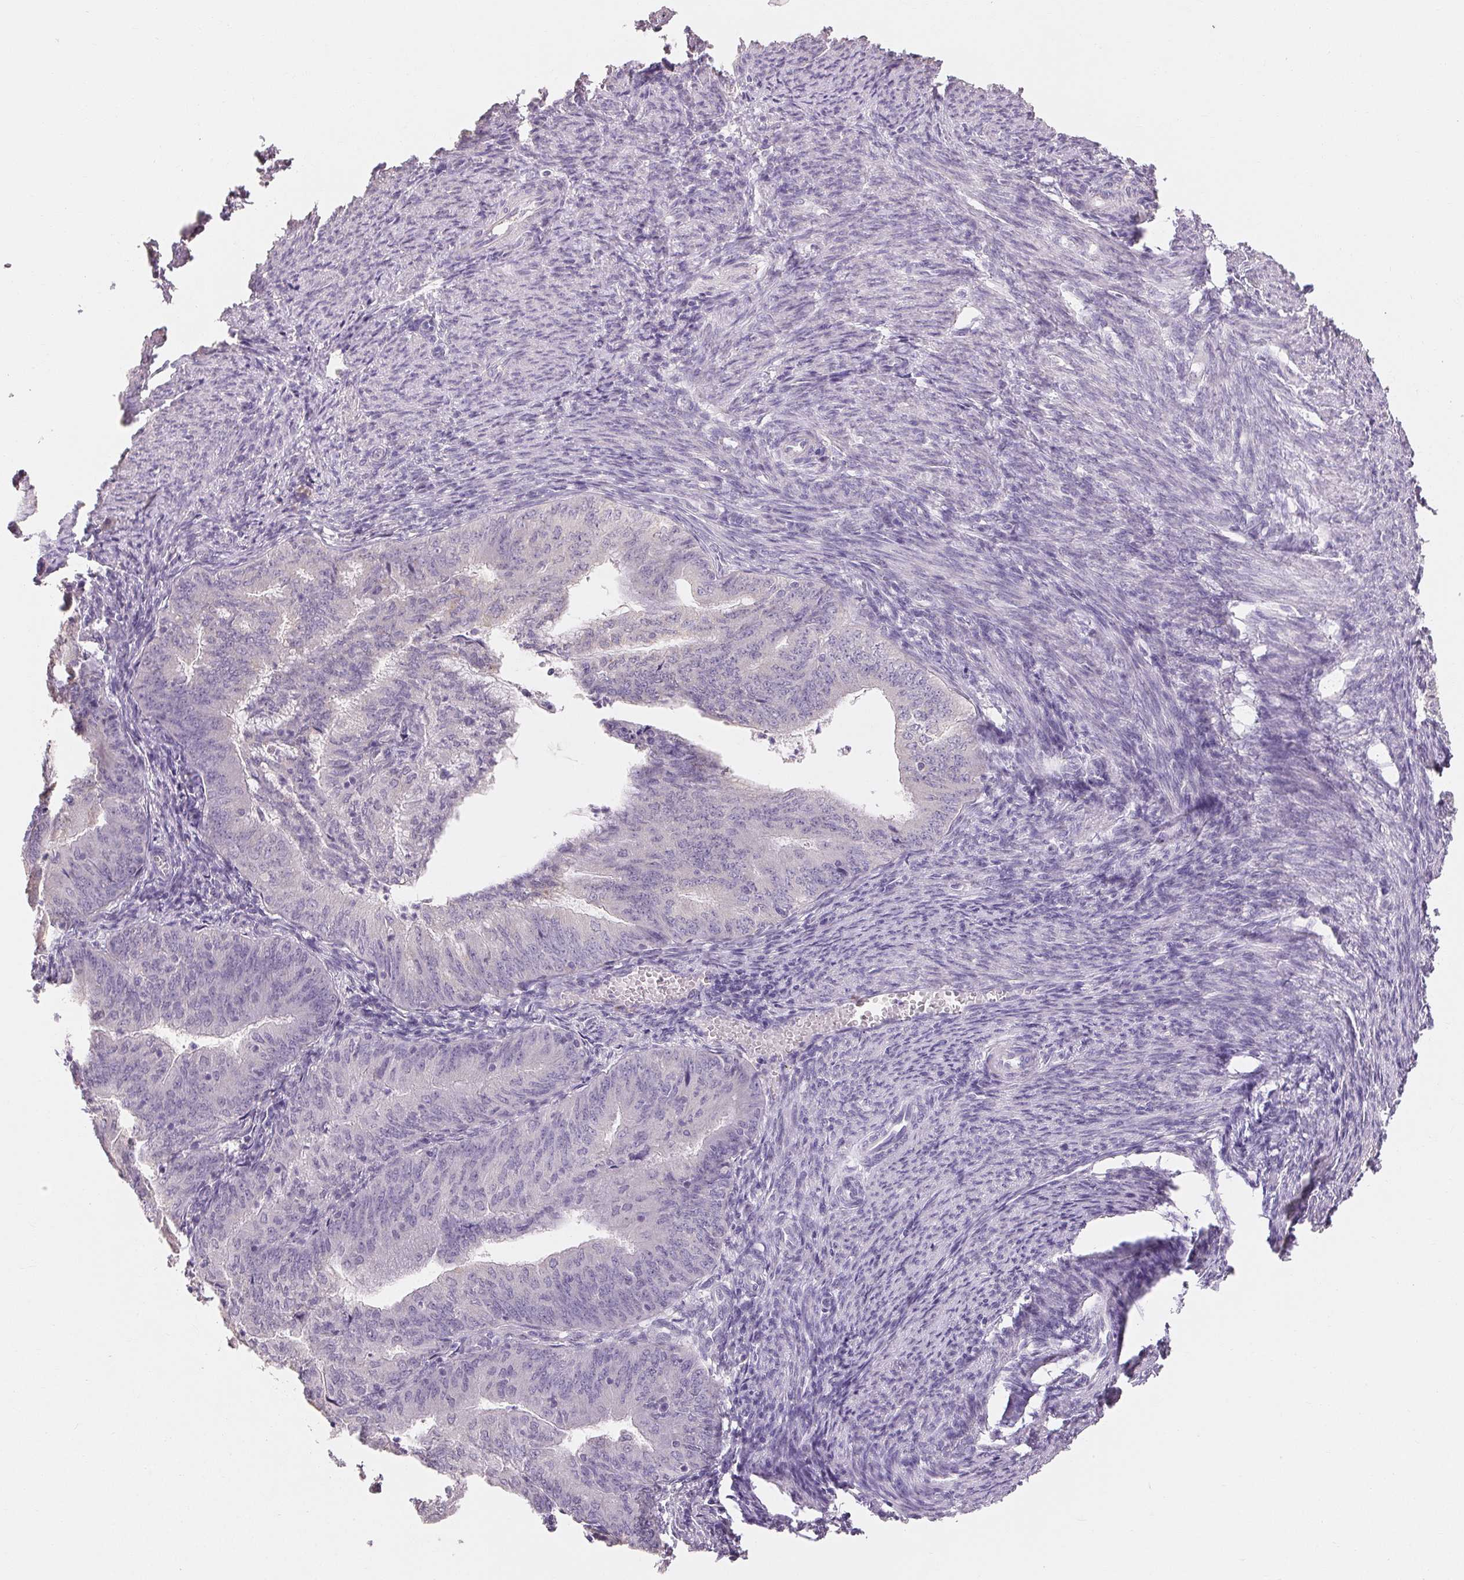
{"staining": {"intensity": "negative", "quantity": "none", "location": "none"}, "tissue": "endometrial cancer", "cell_type": "Tumor cells", "image_type": "cancer", "snomed": [{"axis": "morphology", "description": "Adenocarcinoma, NOS"}, {"axis": "topography", "description": "Endometrium"}], "caption": "High power microscopy photomicrograph of an immunohistochemistry (IHC) histopathology image of adenocarcinoma (endometrial), revealing no significant positivity in tumor cells.", "gene": "MAP7D2", "patient": {"sex": "female", "age": 57}}